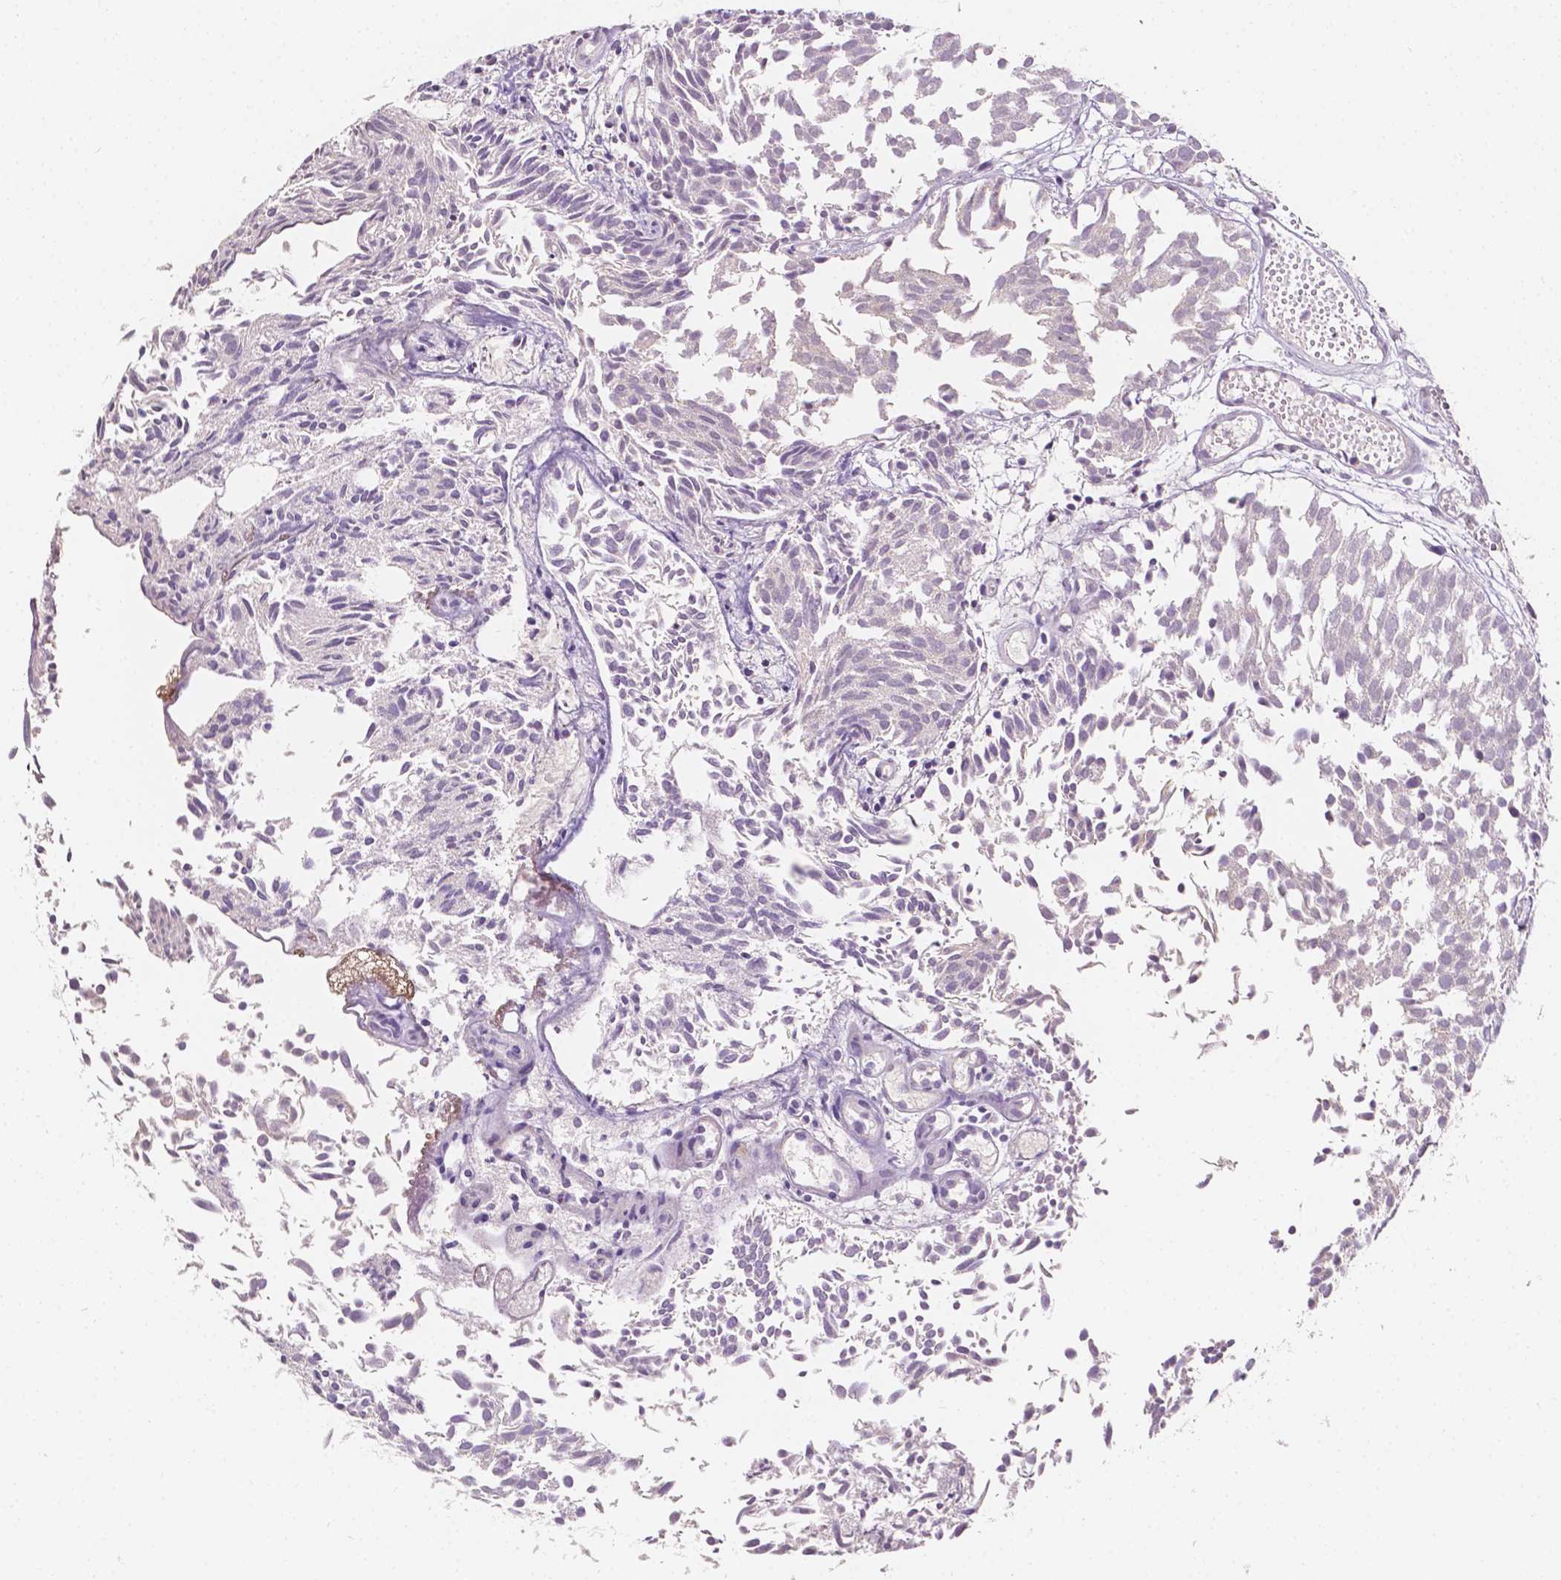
{"staining": {"intensity": "negative", "quantity": "none", "location": "none"}, "tissue": "urothelial cancer", "cell_type": "Tumor cells", "image_type": "cancer", "snomed": [{"axis": "morphology", "description": "Urothelial carcinoma, Low grade"}, {"axis": "topography", "description": "Urinary bladder"}], "caption": "Immunohistochemical staining of urothelial cancer exhibits no significant staining in tumor cells. The staining is performed using DAB (3,3'-diaminobenzidine) brown chromogen with nuclei counter-stained in using hematoxylin.", "gene": "SIRT2", "patient": {"sex": "male", "age": 70}}